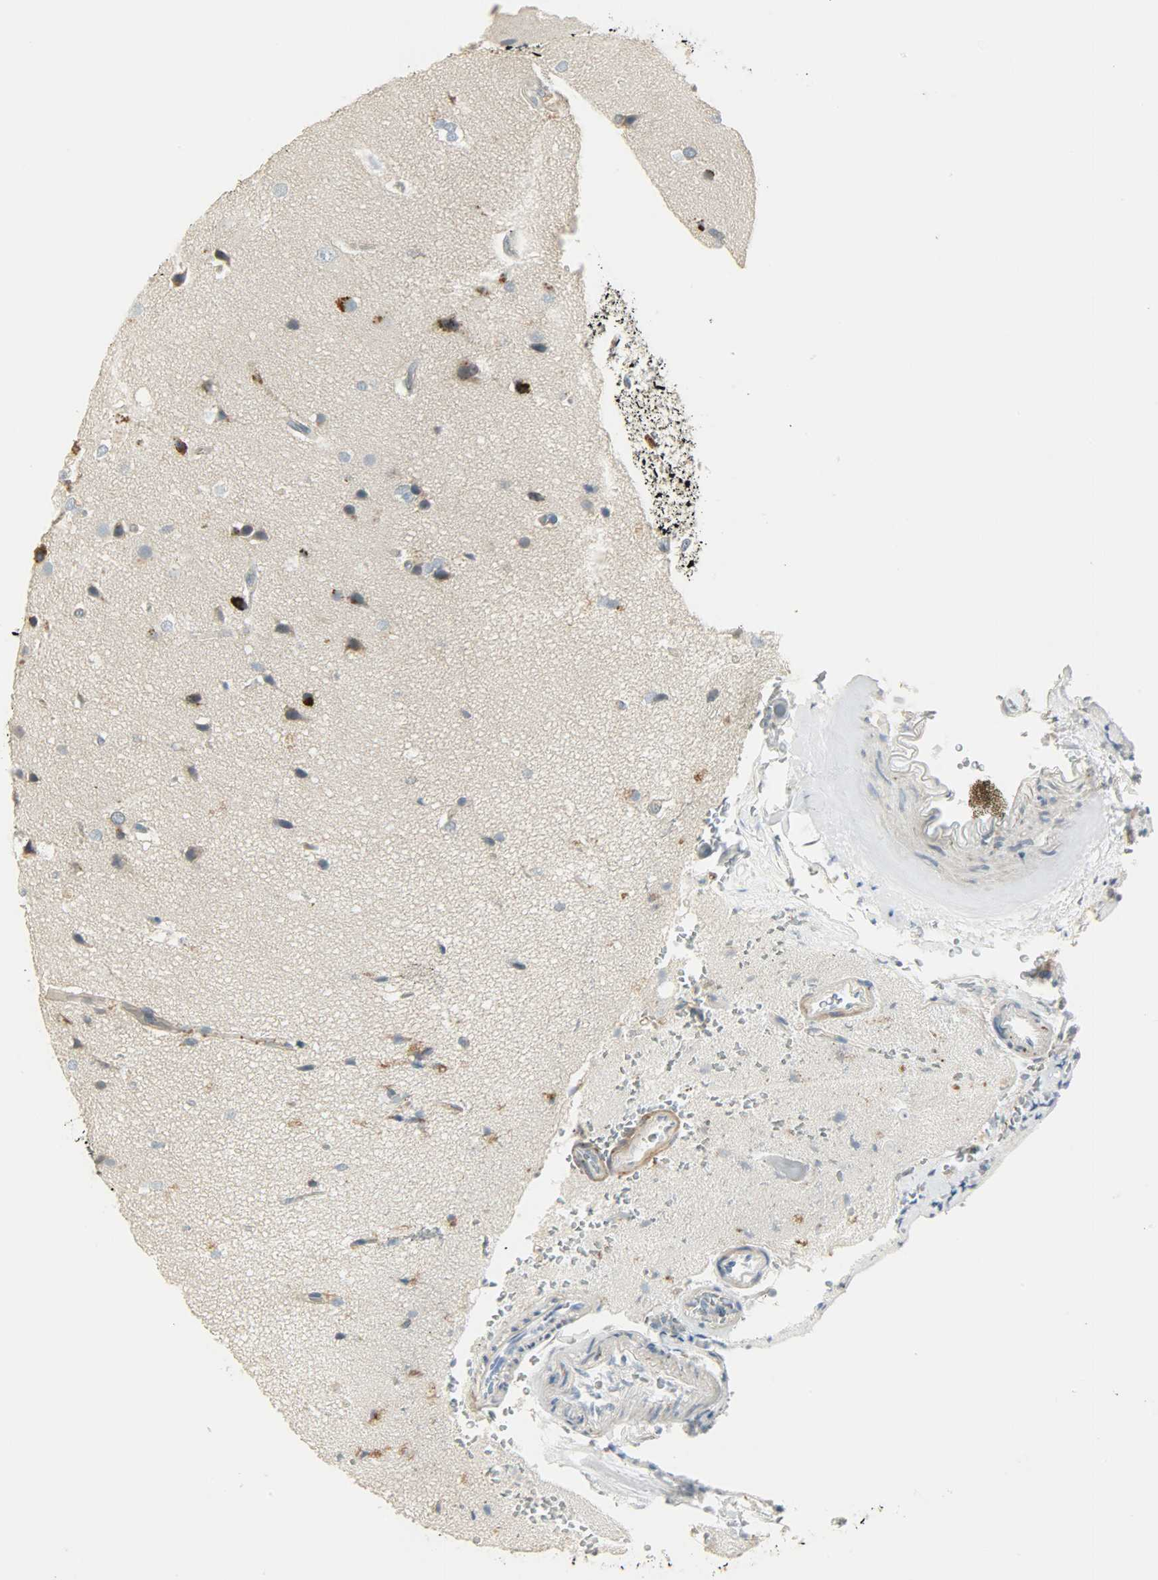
{"staining": {"intensity": "strong", "quantity": "<25%", "location": "cytoplasmic/membranous"}, "tissue": "glioma", "cell_type": "Tumor cells", "image_type": "cancer", "snomed": [{"axis": "morphology", "description": "Glioma, malignant, Low grade"}, {"axis": "topography", "description": "Cerebral cortex"}], "caption": "There is medium levels of strong cytoplasmic/membranous positivity in tumor cells of glioma, as demonstrated by immunohistochemical staining (brown color).", "gene": "ENPEP", "patient": {"sex": "female", "age": 47}}